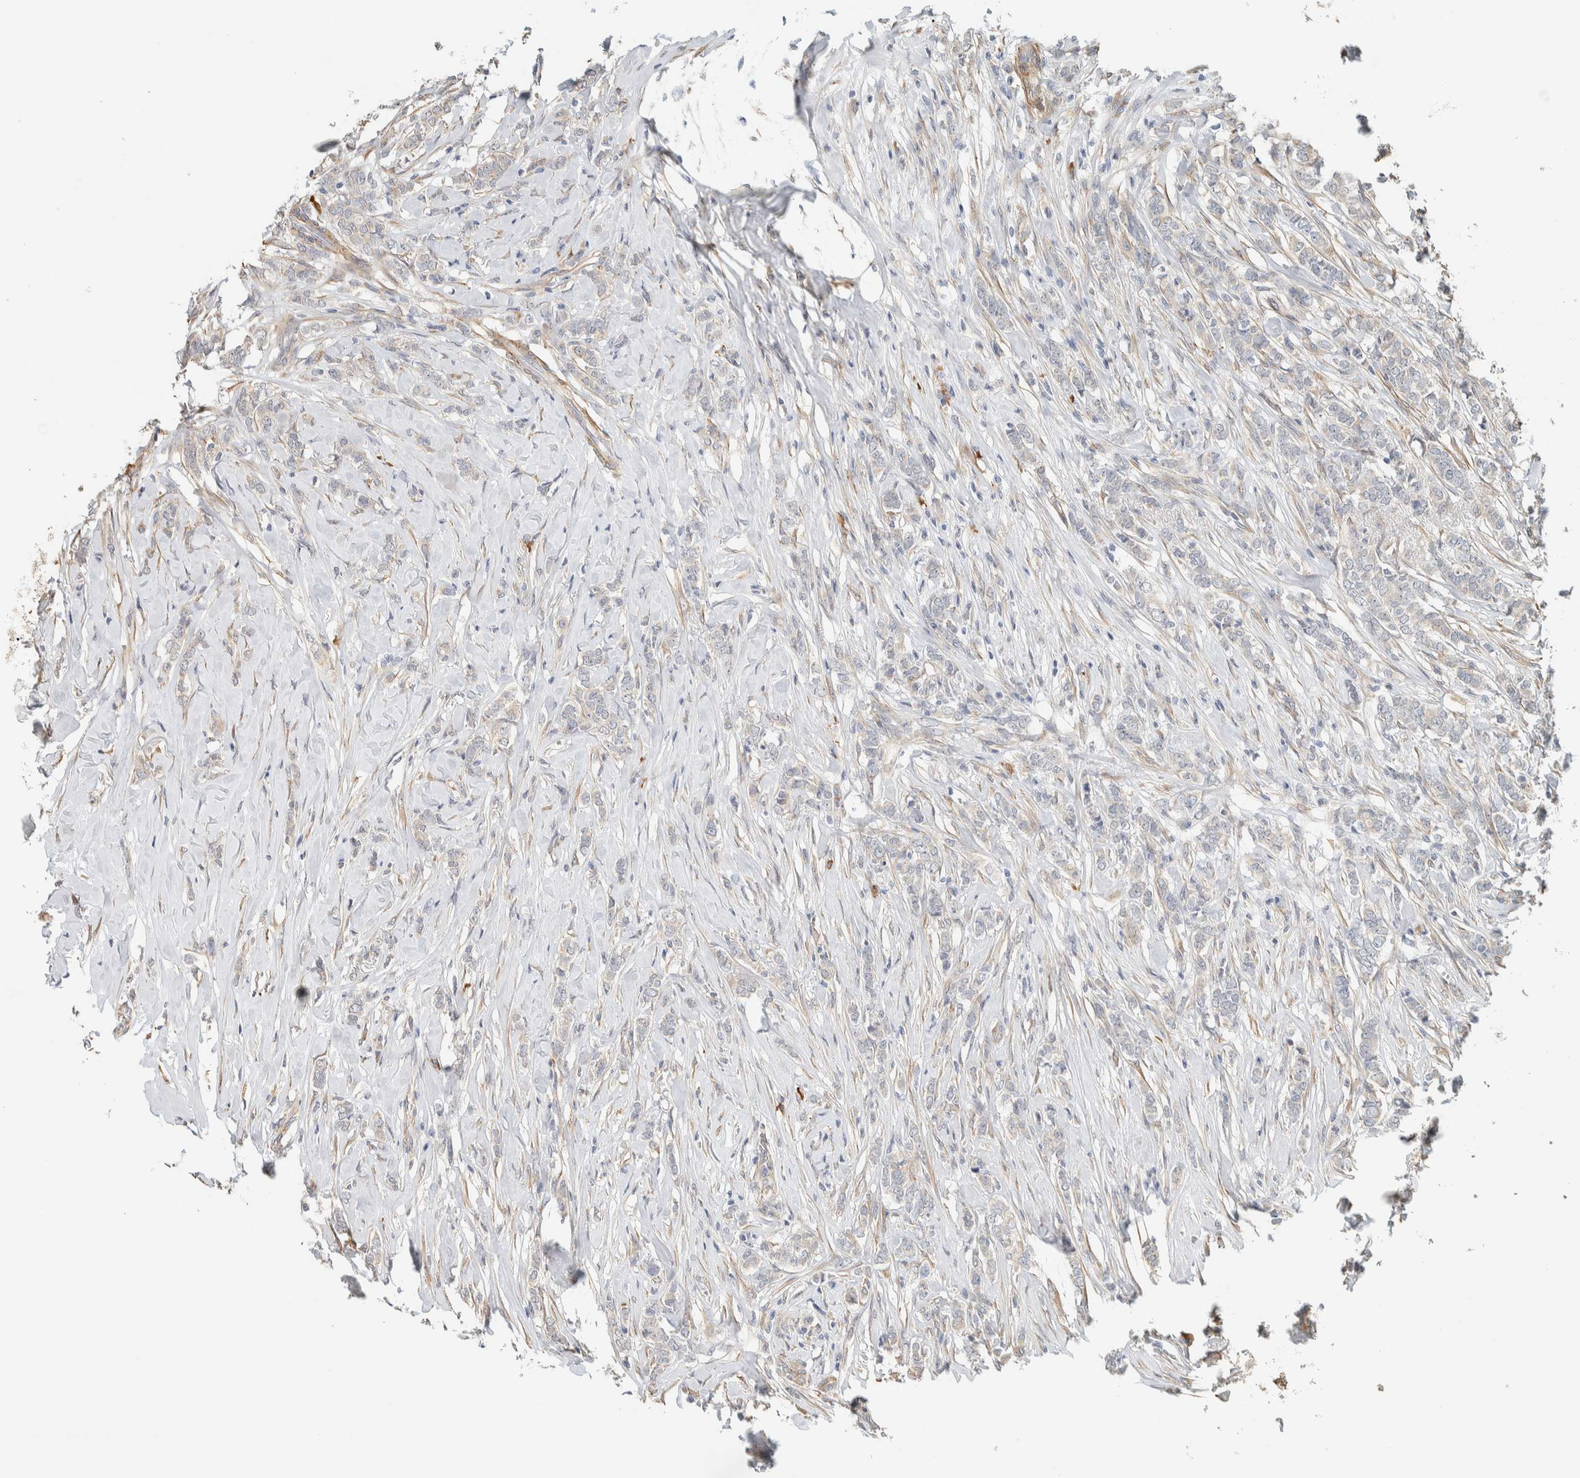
{"staining": {"intensity": "negative", "quantity": "none", "location": "none"}, "tissue": "breast cancer", "cell_type": "Tumor cells", "image_type": "cancer", "snomed": [{"axis": "morphology", "description": "Lobular carcinoma"}, {"axis": "topography", "description": "Skin"}, {"axis": "topography", "description": "Breast"}], "caption": "A micrograph of breast cancer stained for a protein shows no brown staining in tumor cells.", "gene": "KLHL40", "patient": {"sex": "female", "age": 46}}